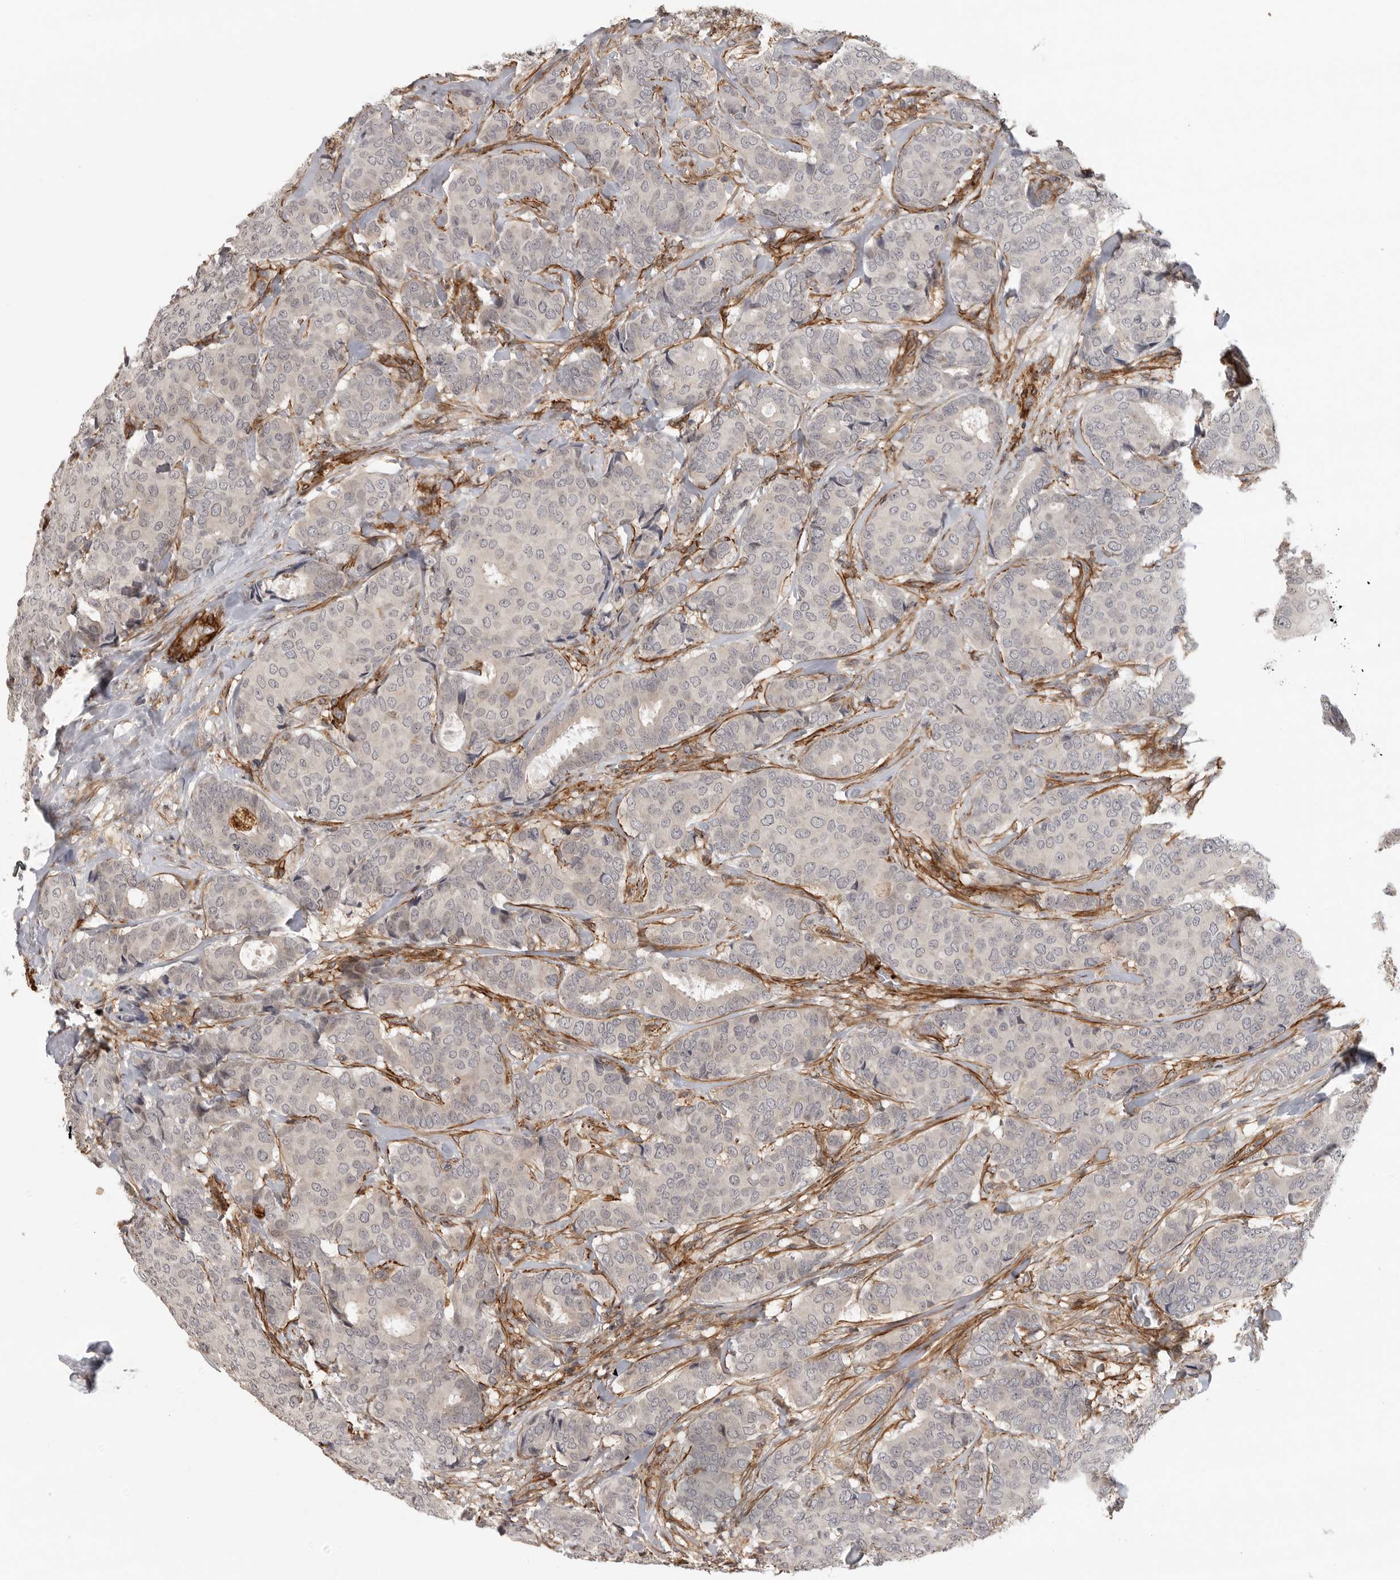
{"staining": {"intensity": "negative", "quantity": "none", "location": "none"}, "tissue": "breast cancer", "cell_type": "Tumor cells", "image_type": "cancer", "snomed": [{"axis": "morphology", "description": "Duct carcinoma"}, {"axis": "topography", "description": "Breast"}], "caption": "Breast cancer (intraductal carcinoma) was stained to show a protein in brown. There is no significant positivity in tumor cells. Brightfield microscopy of immunohistochemistry (IHC) stained with DAB (brown) and hematoxylin (blue), captured at high magnification.", "gene": "TUT4", "patient": {"sex": "female", "age": 75}}